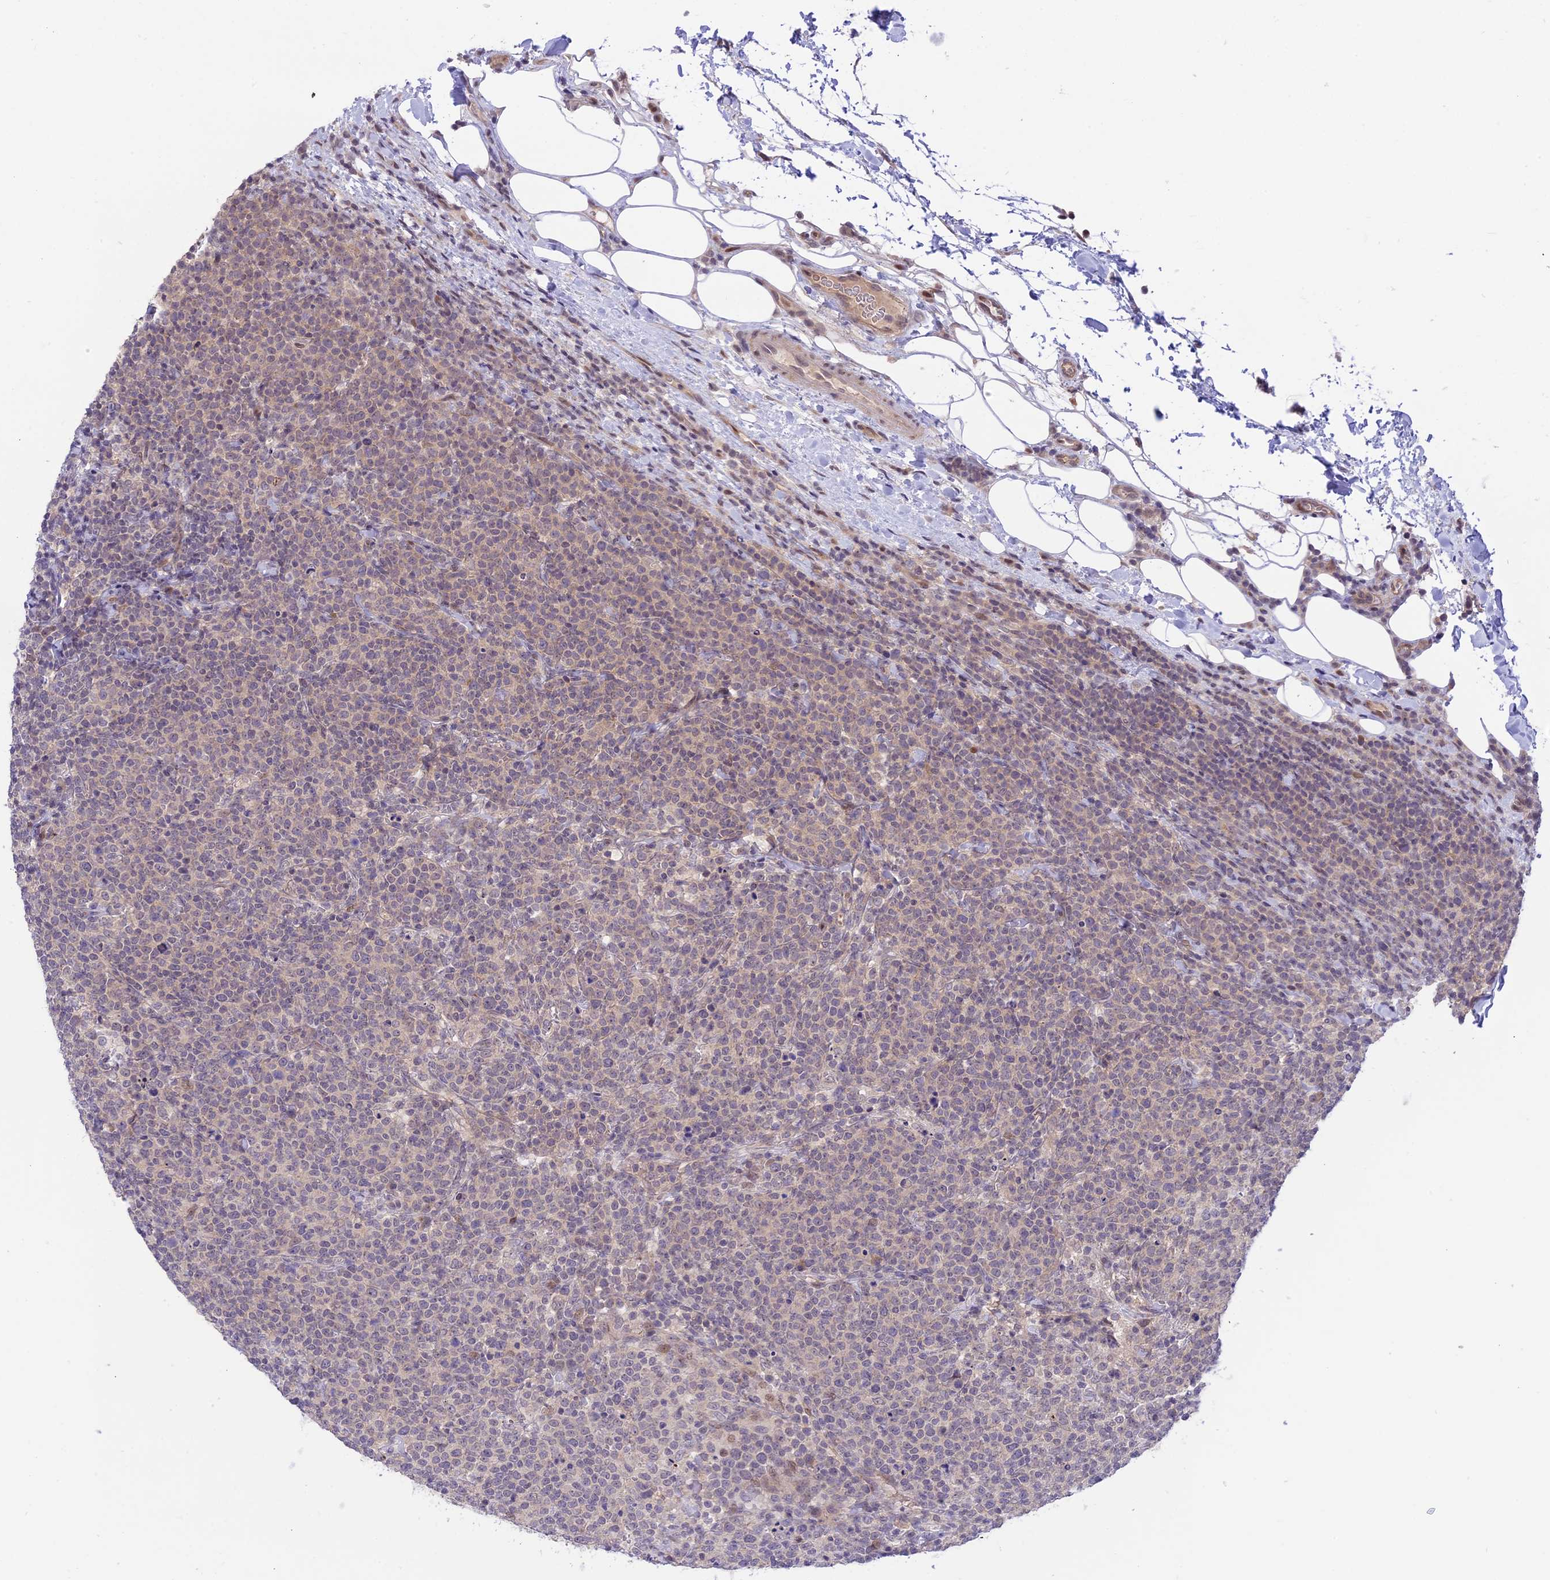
{"staining": {"intensity": "weak", "quantity": "25%-75%", "location": "cytoplasmic/membranous"}, "tissue": "lymphoma", "cell_type": "Tumor cells", "image_type": "cancer", "snomed": [{"axis": "morphology", "description": "Malignant lymphoma, non-Hodgkin's type, High grade"}, {"axis": "topography", "description": "Lymph node"}], "caption": "A micrograph showing weak cytoplasmic/membranous positivity in about 25%-75% of tumor cells in malignant lymphoma, non-Hodgkin's type (high-grade), as visualized by brown immunohistochemical staining.", "gene": "ZNF837", "patient": {"sex": "male", "age": 61}}